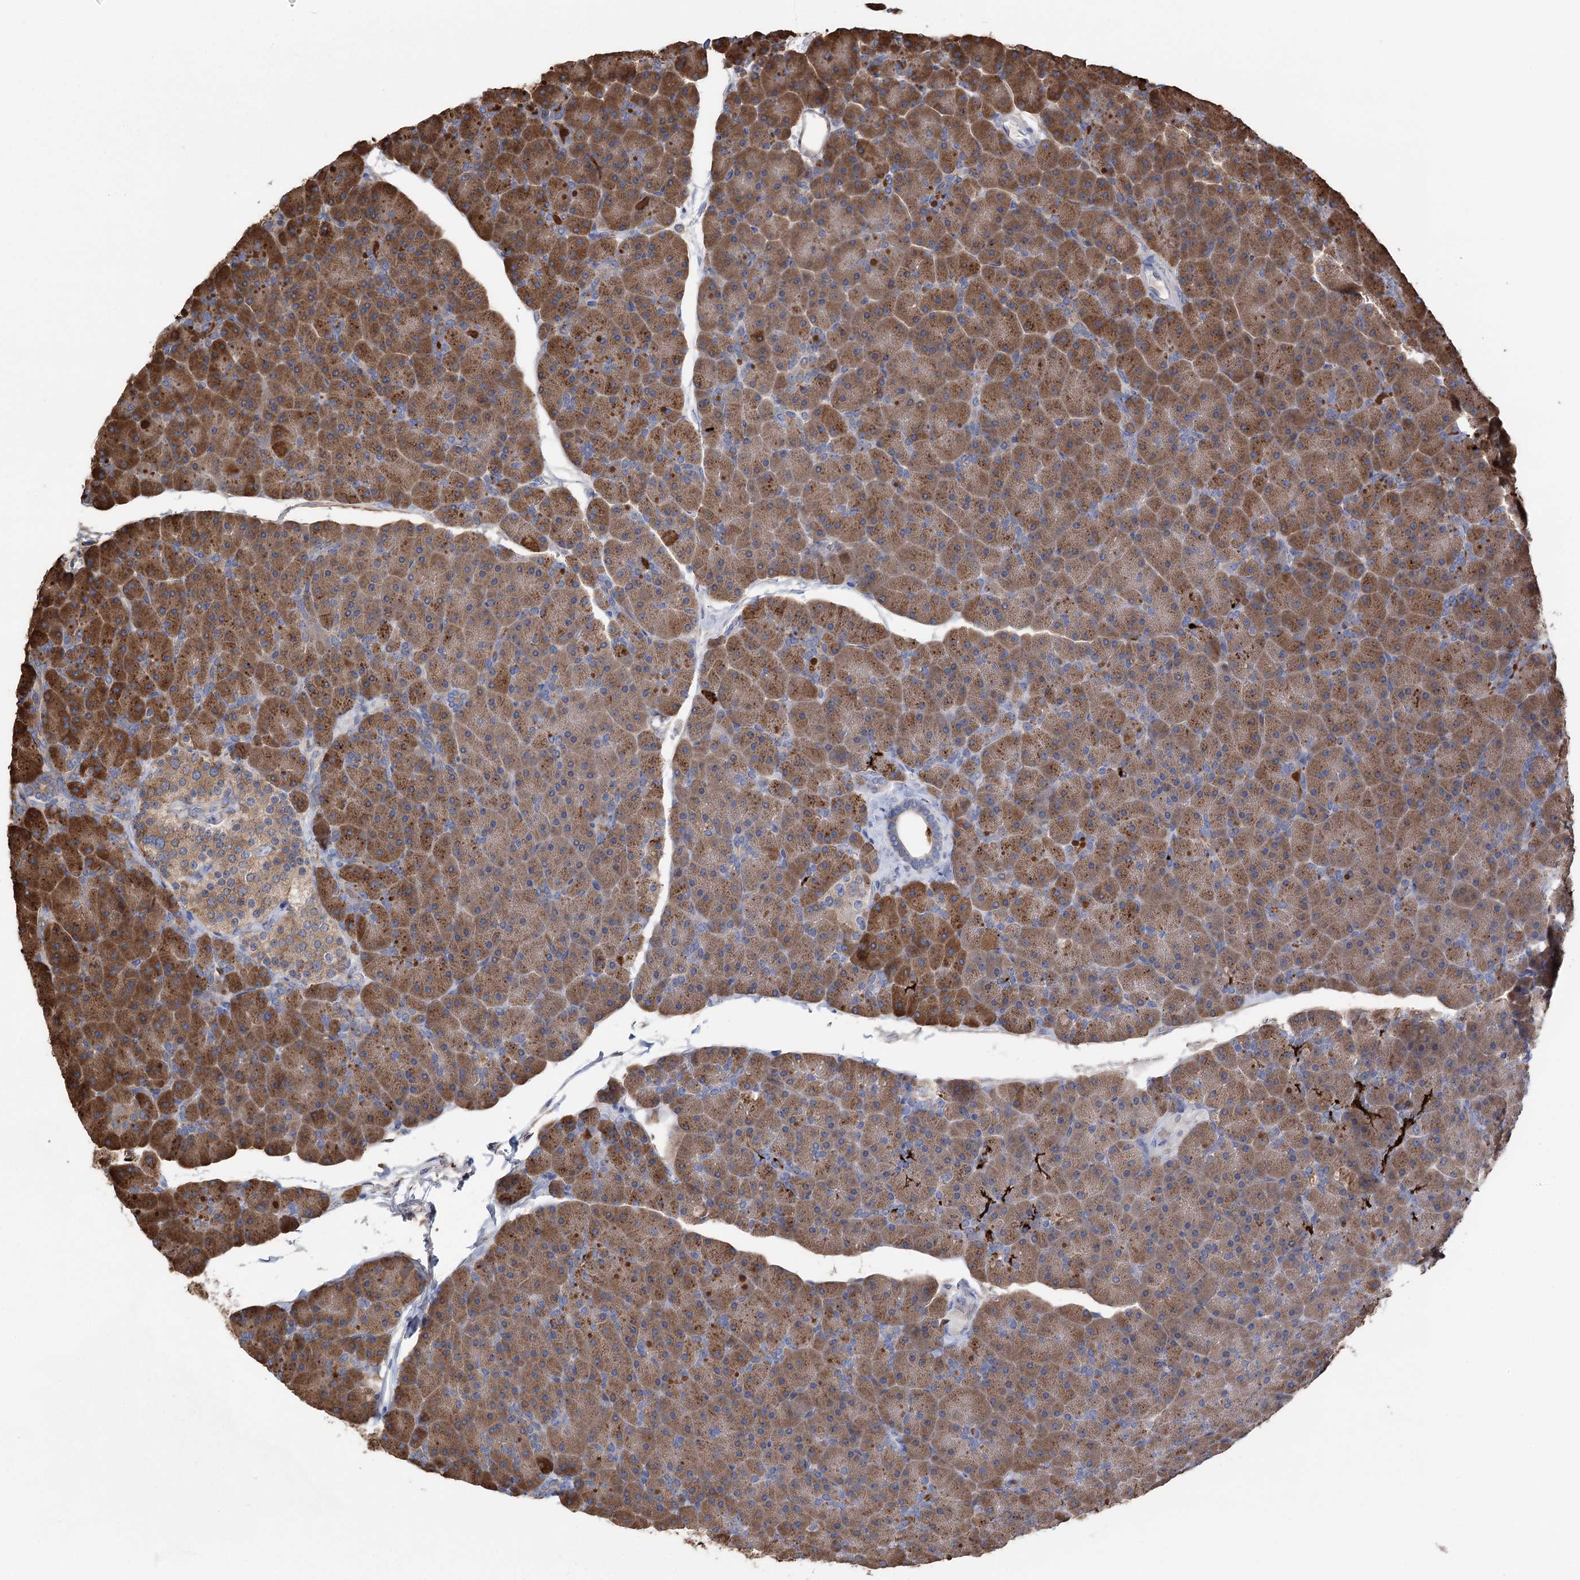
{"staining": {"intensity": "strong", "quantity": "25%-75%", "location": "cytoplasmic/membranous"}, "tissue": "pancreas", "cell_type": "Exocrine glandular cells", "image_type": "normal", "snomed": [{"axis": "morphology", "description": "Normal tissue, NOS"}, {"axis": "topography", "description": "Pancreas"}], "caption": "Strong cytoplasmic/membranous positivity is seen in approximately 25%-75% of exocrine glandular cells in benign pancreas.", "gene": "METTL24", "patient": {"sex": "male", "age": 36}}